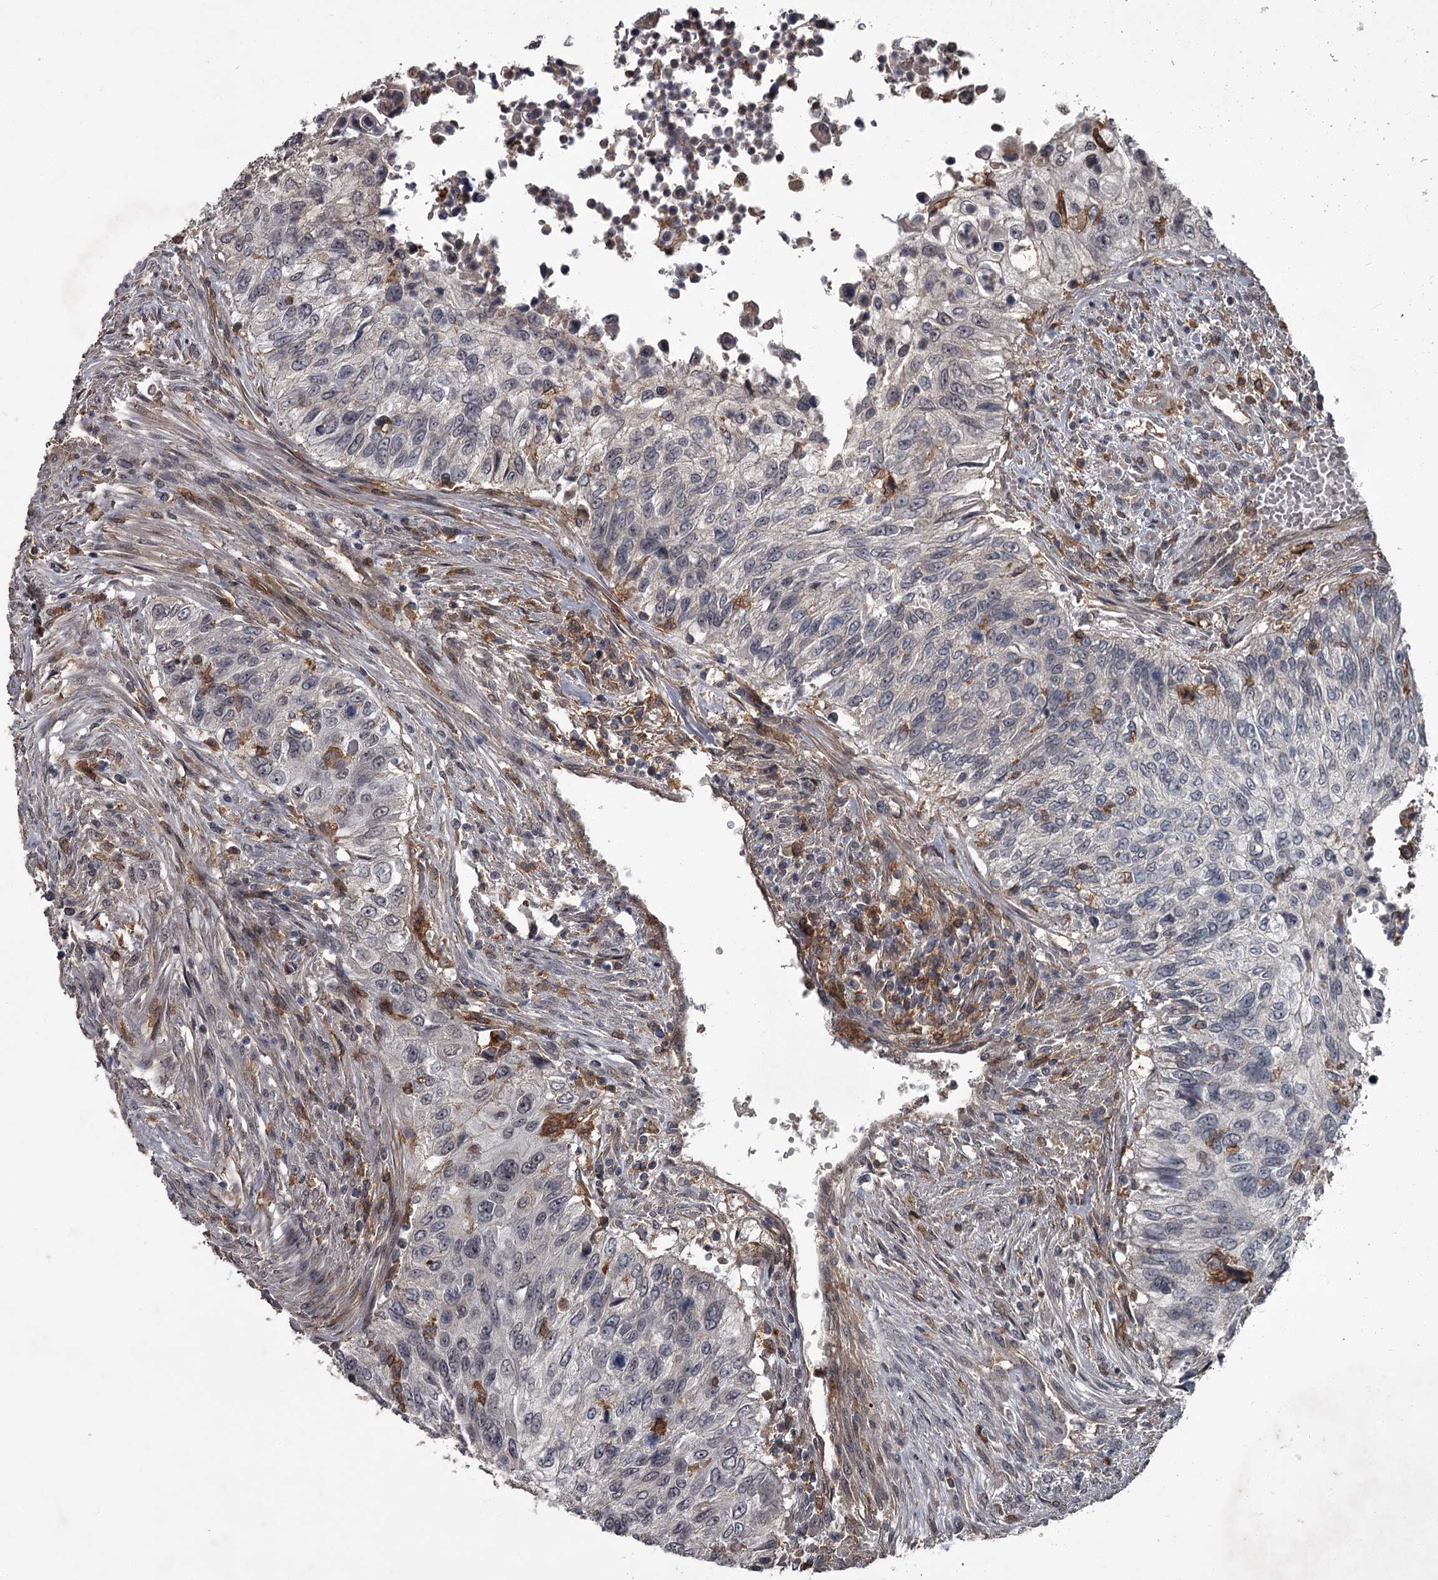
{"staining": {"intensity": "negative", "quantity": "none", "location": "none"}, "tissue": "urothelial cancer", "cell_type": "Tumor cells", "image_type": "cancer", "snomed": [{"axis": "morphology", "description": "Urothelial carcinoma, High grade"}, {"axis": "topography", "description": "Urinary bladder"}], "caption": "This is an IHC histopathology image of urothelial carcinoma (high-grade). There is no positivity in tumor cells.", "gene": "FLVCR2", "patient": {"sex": "female", "age": 60}}